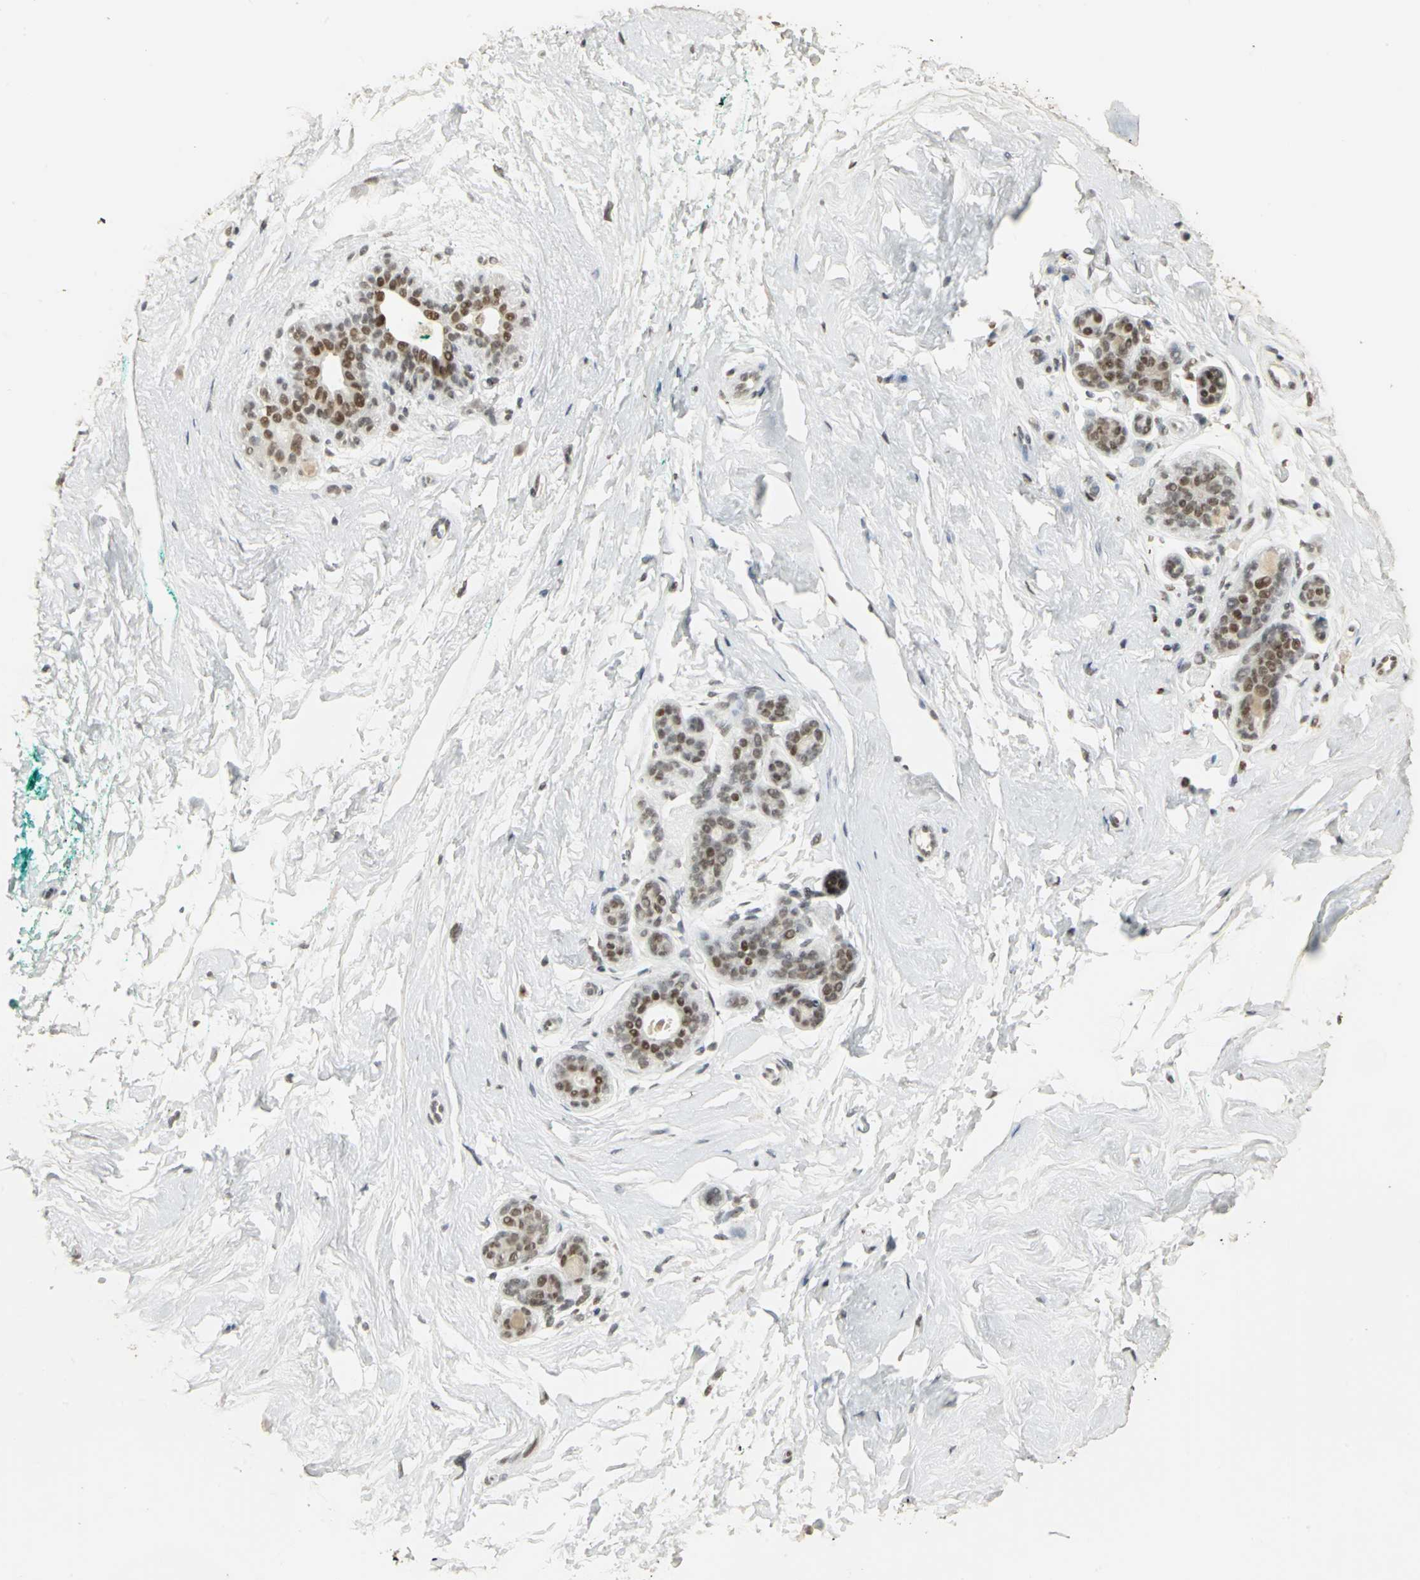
{"staining": {"intensity": "moderate", "quantity": ">75%", "location": "nuclear"}, "tissue": "breast", "cell_type": "Adipocytes", "image_type": "normal", "snomed": [{"axis": "morphology", "description": "Normal tissue, NOS"}, {"axis": "topography", "description": "Breast"}], "caption": "About >75% of adipocytes in normal human breast show moderate nuclear protein staining as visualized by brown immunohistochemical staining.", "gene": "CBX3", "patient": {"sex": "female", "age": 52}}